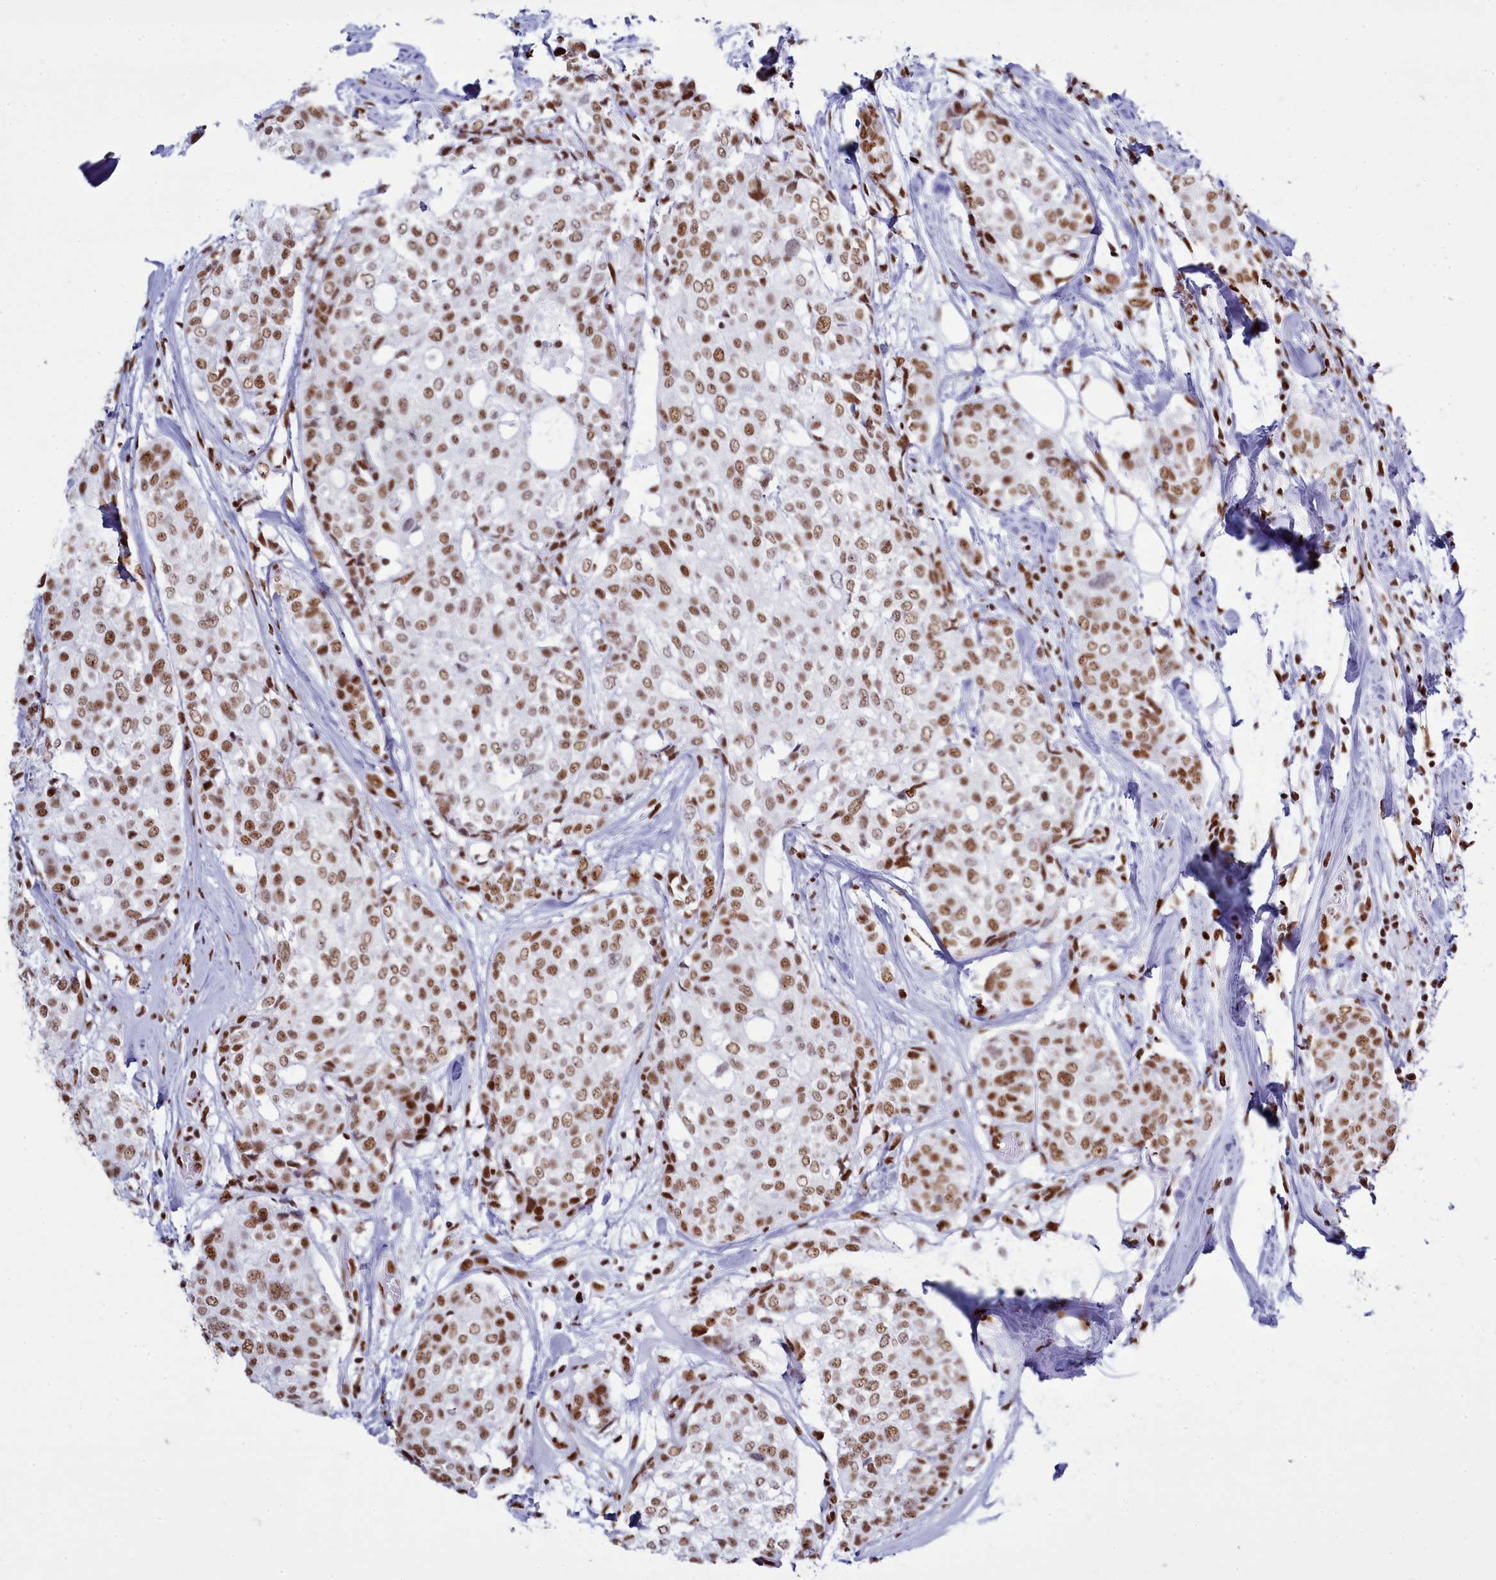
{"staining": {"intensity": "moderate", "quantity": ">75%", "location": "nuclear"}, "tissue": "breast cancer", "cell_type": "Tumor cells", "image_type": "cancer", "snomed": [{"axis": "morphology", "description": "Lobular carcinoma"}, {"axis": "topography", "description": "Breast"}], "caption": "The micrograph demonstrates immunohistochemical staining of breast lobular carcinoma. There is moderate nuclear positivity is appreciated in approximately >75% of tumor cells.", "gene": "RALY", "patient": {"sex": "female", "age": 51}}